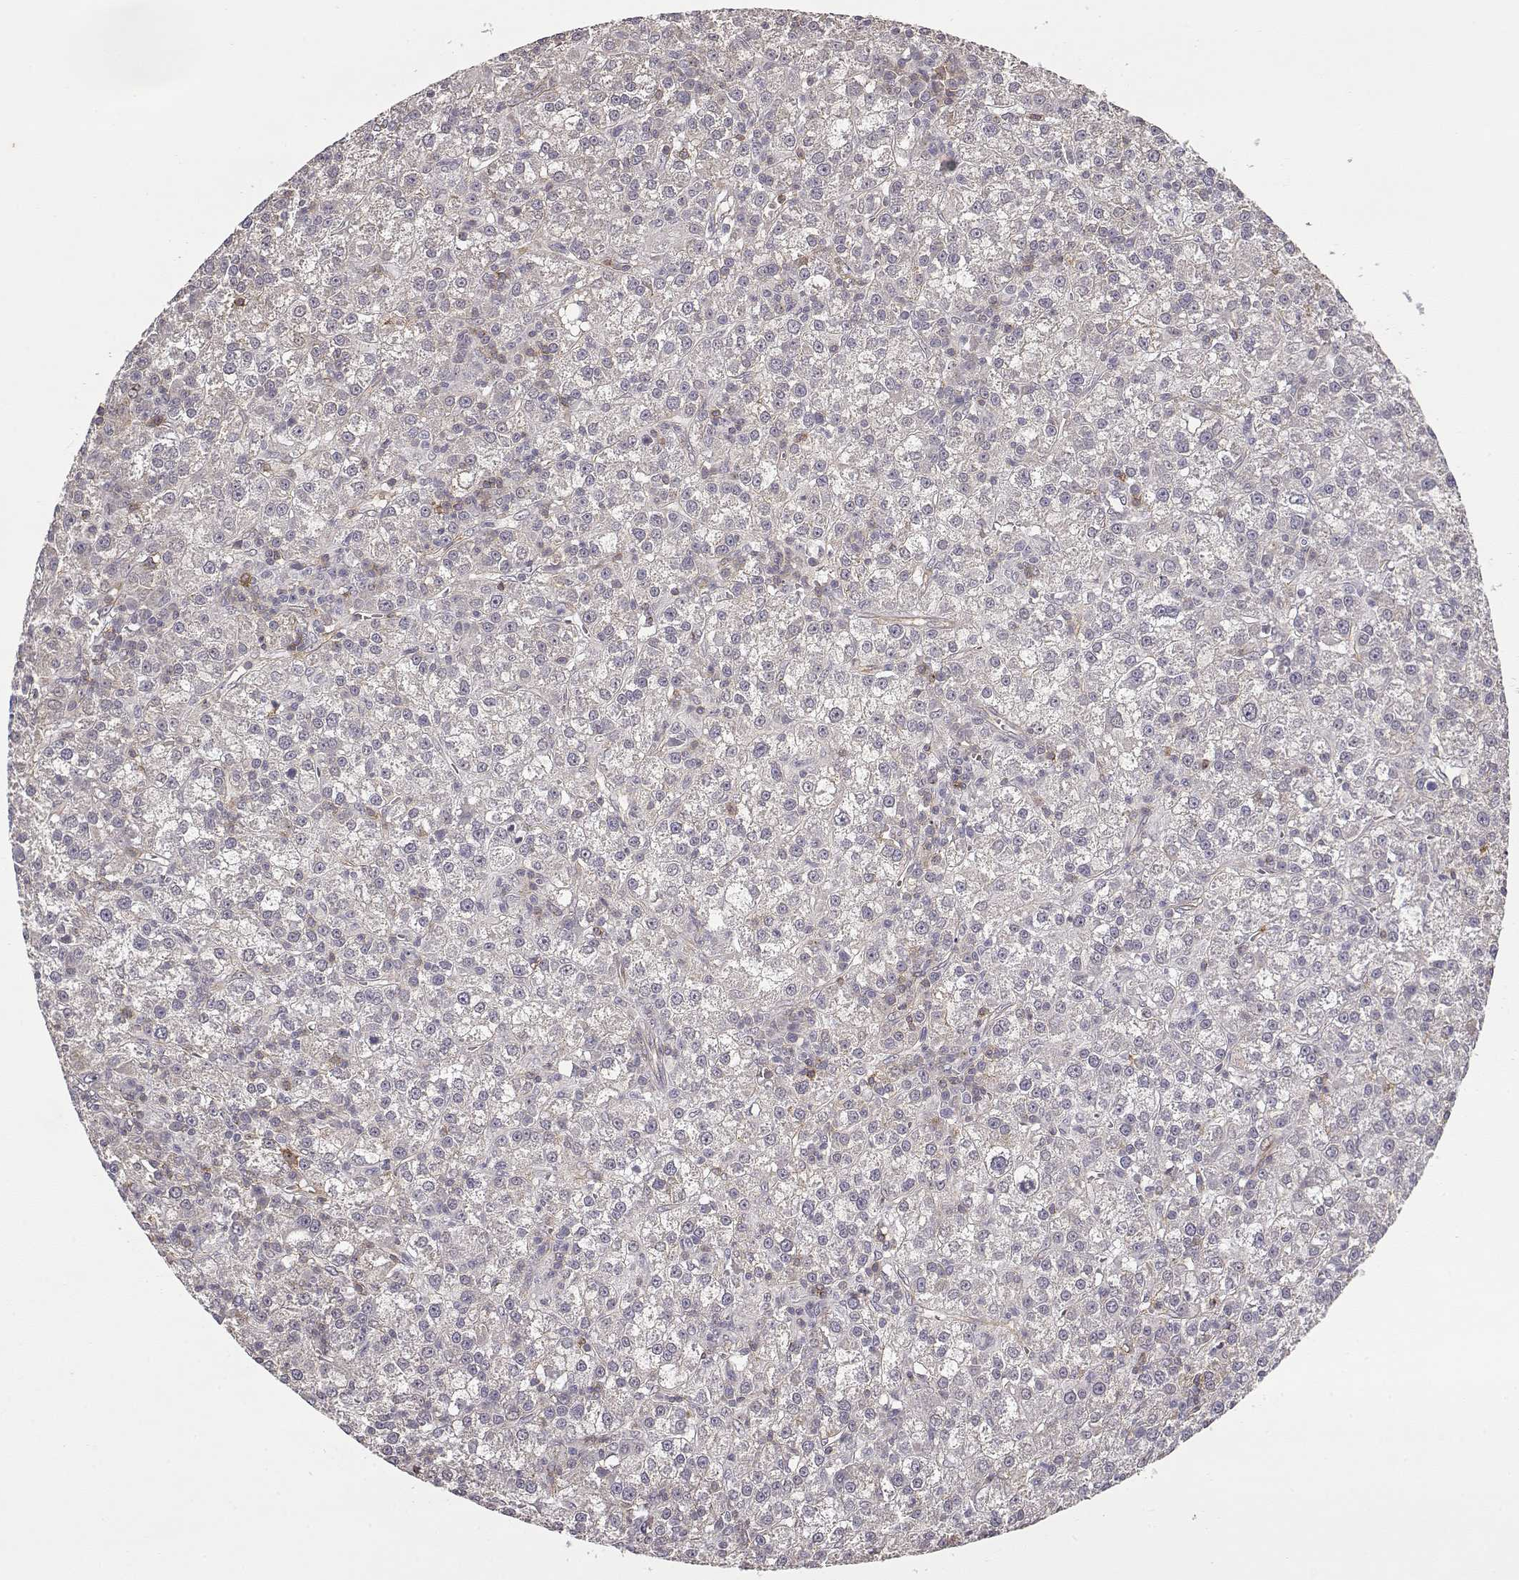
{"staining": {"intensity": "negative", "quantity": "none", "location": "none"}, "tissue": "liver cancer", "cell_type": "Tumor cells", "image_type": "cancer", "snomed": [{"axis": "morphology", "description": "Carcinoma, Hepatocellular, NOS"}, {"axis": "topography", "description": "Liver"}], "caption": "This is an IHC photomicrograph of liver cancer (hepatocellular carcinoma). There is no staining in tumor cells.", "gene": "IFITM1", "patient": {"sex": "female", "age": 60}}